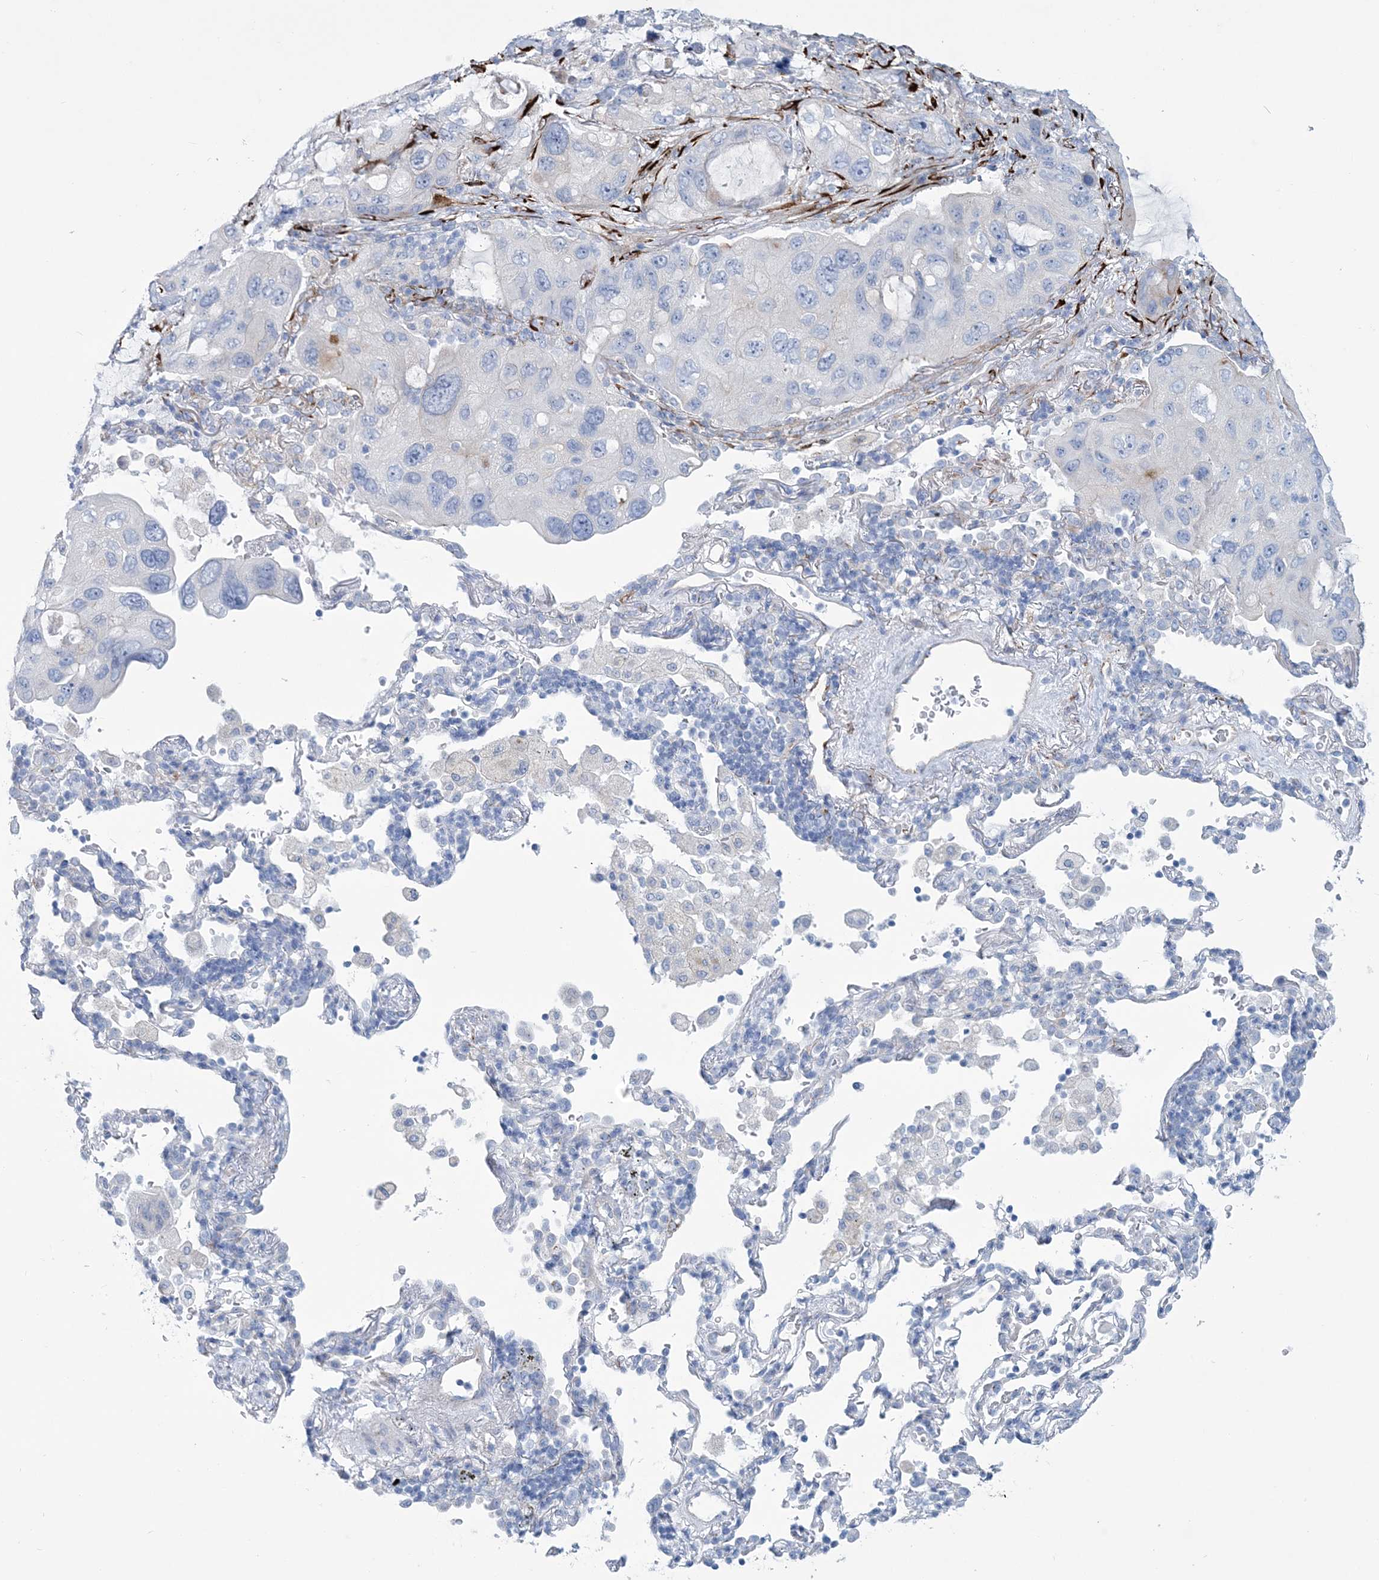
{"staining": {"intensity": "negative", "quantity": "none", "location": "none"}, "tissue": "lung cancer", "cell_type": "Tumor cells", "image_type": "cancer", "snomed": [{"axis": "morphology", "description": "Squamous cell carcinoma, NOS"}, {"axis": "topography", "description": "Lung"}], "caption": "Lung squamous cell carcinoma was stained to show a protein in brown. There is no significant staining in tumor cells. The staining was performed using DAB to visualize the protein expression in brown, while the nuclei were stained in blue with hematoxylin (Magnification: 20x).", "gene": "RAB11FIP5", "patient": {"sex": "female", "age": 73}}